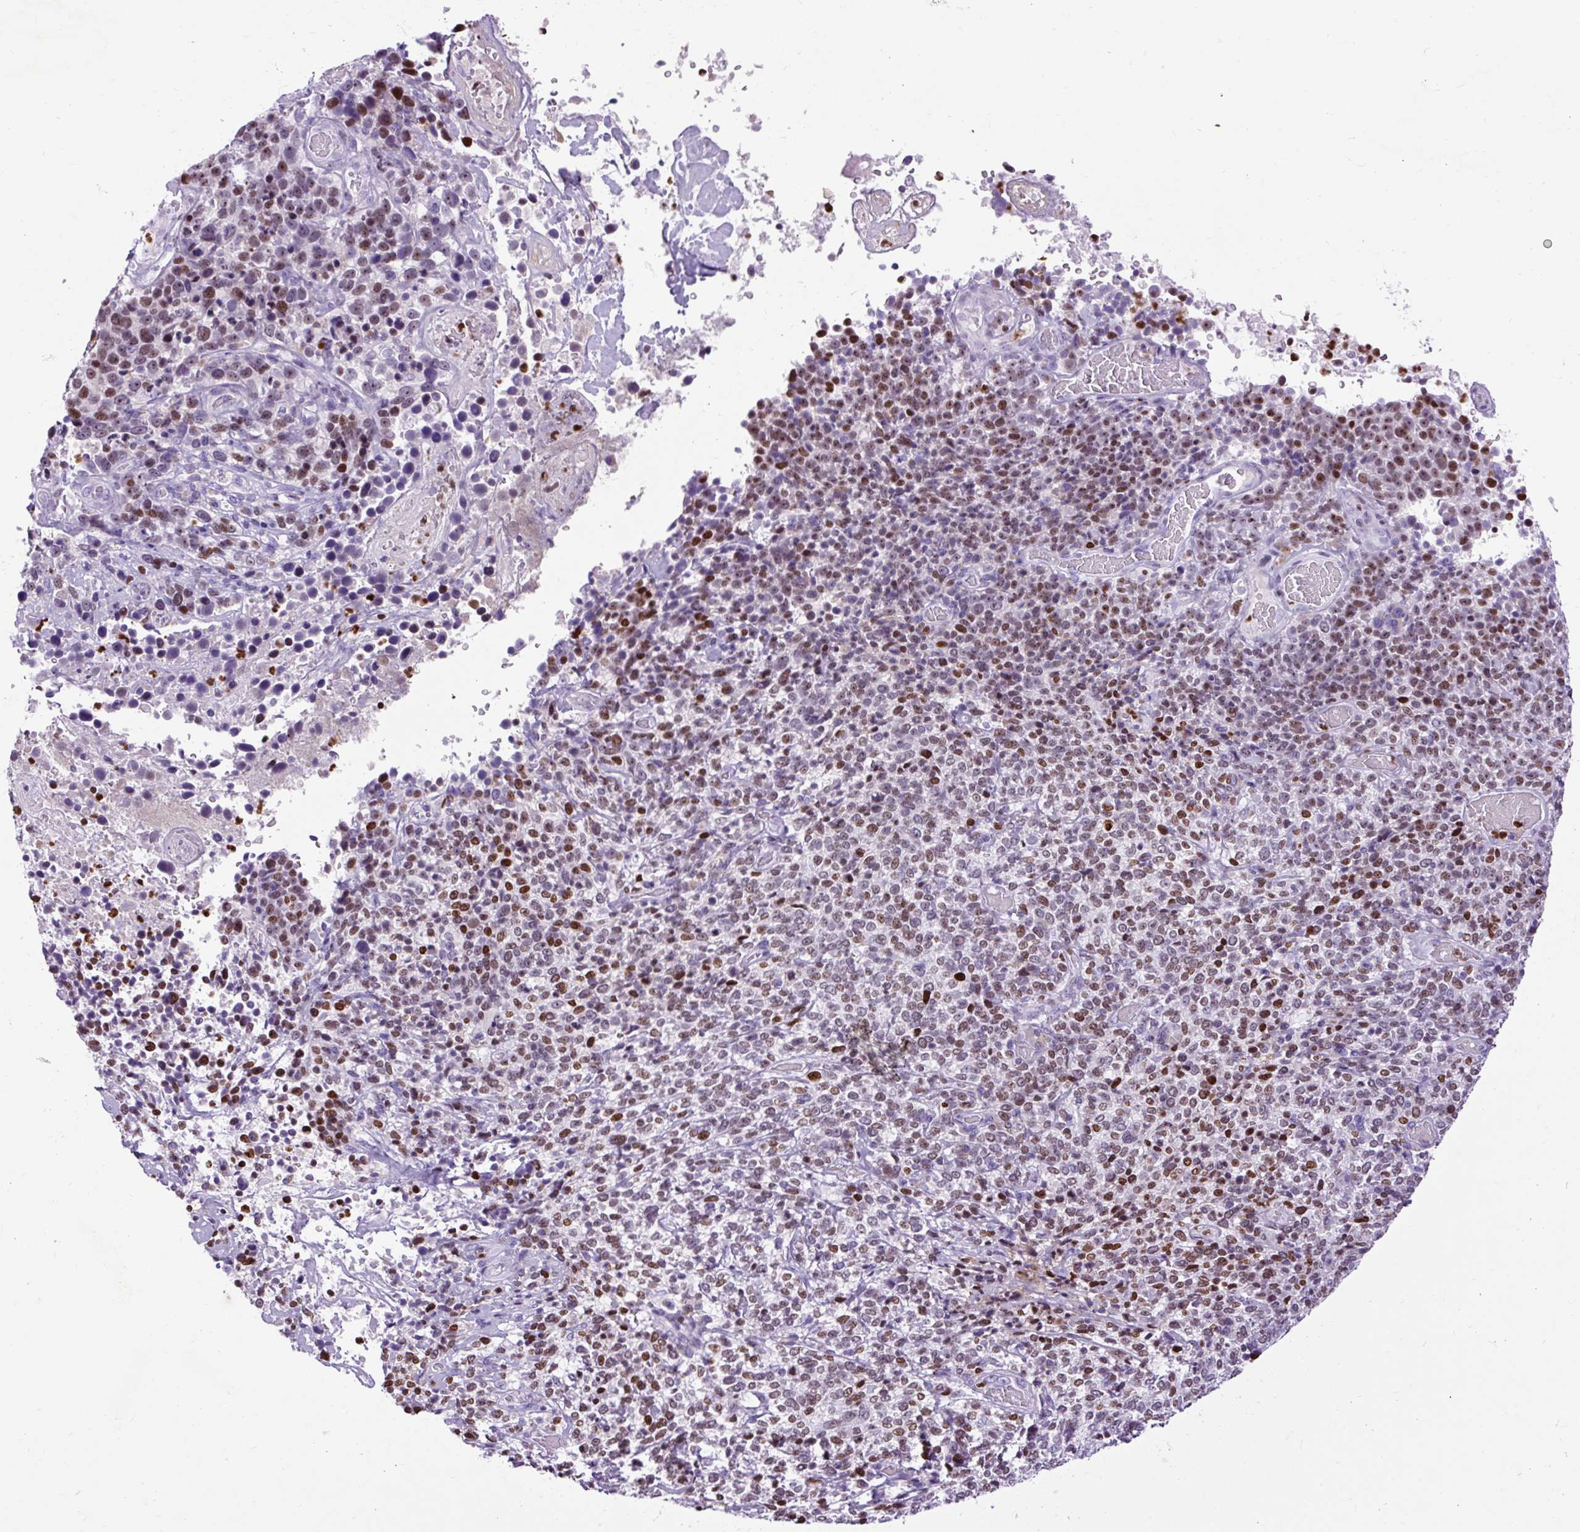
{"staining": {"intensity": "moderate", "quantity": "25%-75%", "location": "nuclear"}, "tissue": "cervical cancer", "cell_type": "Tumor cells", "image_type": "cancer", "snomed": [{"axis": "morphology", "description": "Squamous cell carcinoma, NOS"}, {"axis": "topography", "description": "Cervix"}], "caption": "A high-resolution image shows immunohistochemistry staining of cervical cancer, which shows moderate nuclear staining in approximately 25%-75% of tumor cells.", "gene": "SPC24", "patient": {"sex": "female", "age": 46}}